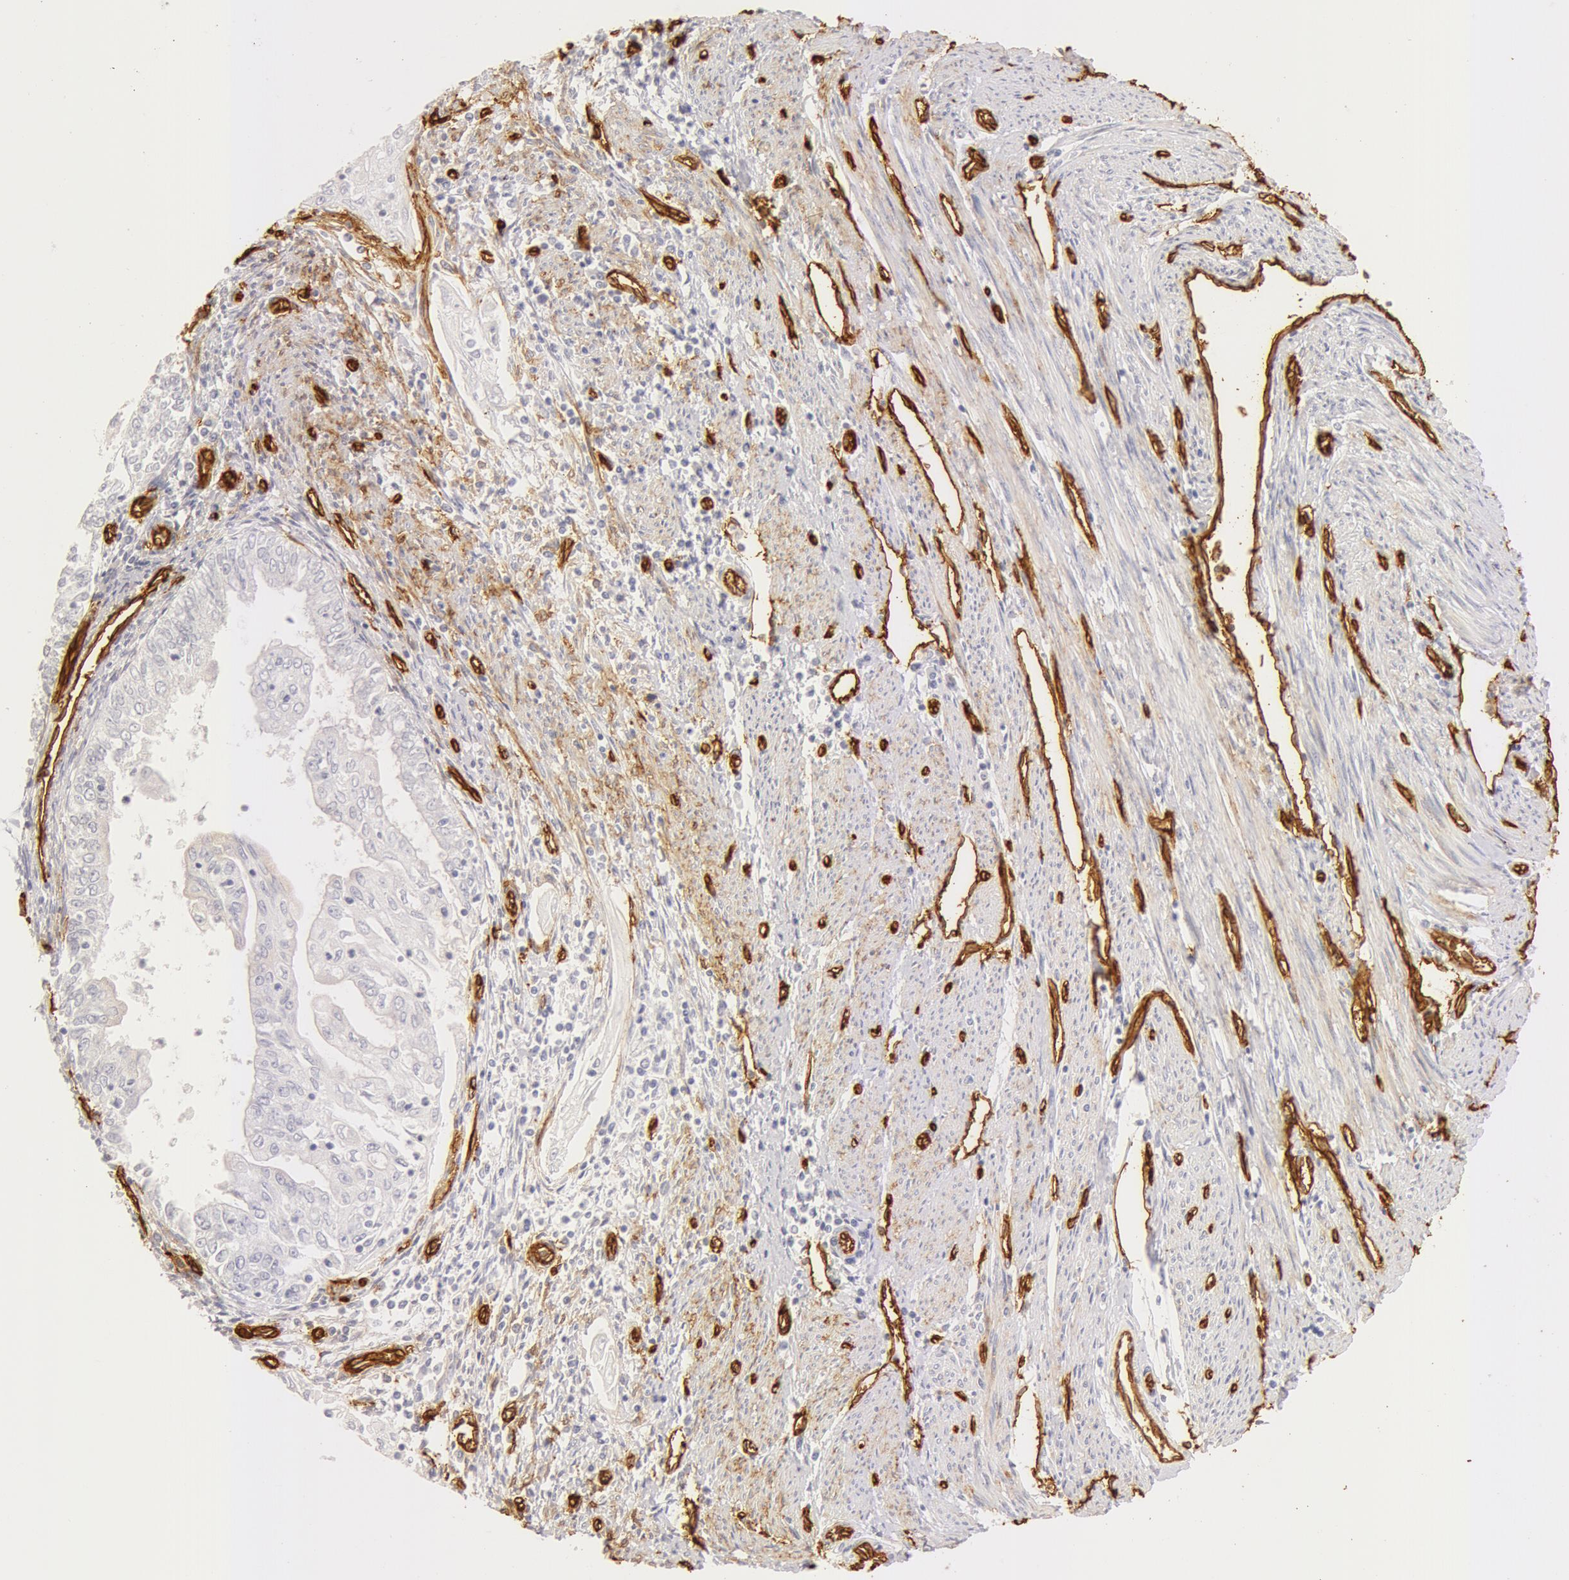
{"staining": {"intensity": "negative", "quantity": "none", "location": "none"}, "tissue": "endometrial cancer", "cell_type": "Tumor cells", "image_type": "cancer", "snomed": [{"axis": "morphology", "description": "Adenocarcinoma, NOS"}, {"axis": "topography", "description": "Endometrium"}], "caption": "A photomicrograph of human endometrial adenocarcinoma is negative for staining in tumor cells. (Immunohistochemistry, brightfield microscopy, high magnification).", "gene": "AQP1", "patient": {"sex": "female", "age": 75}}